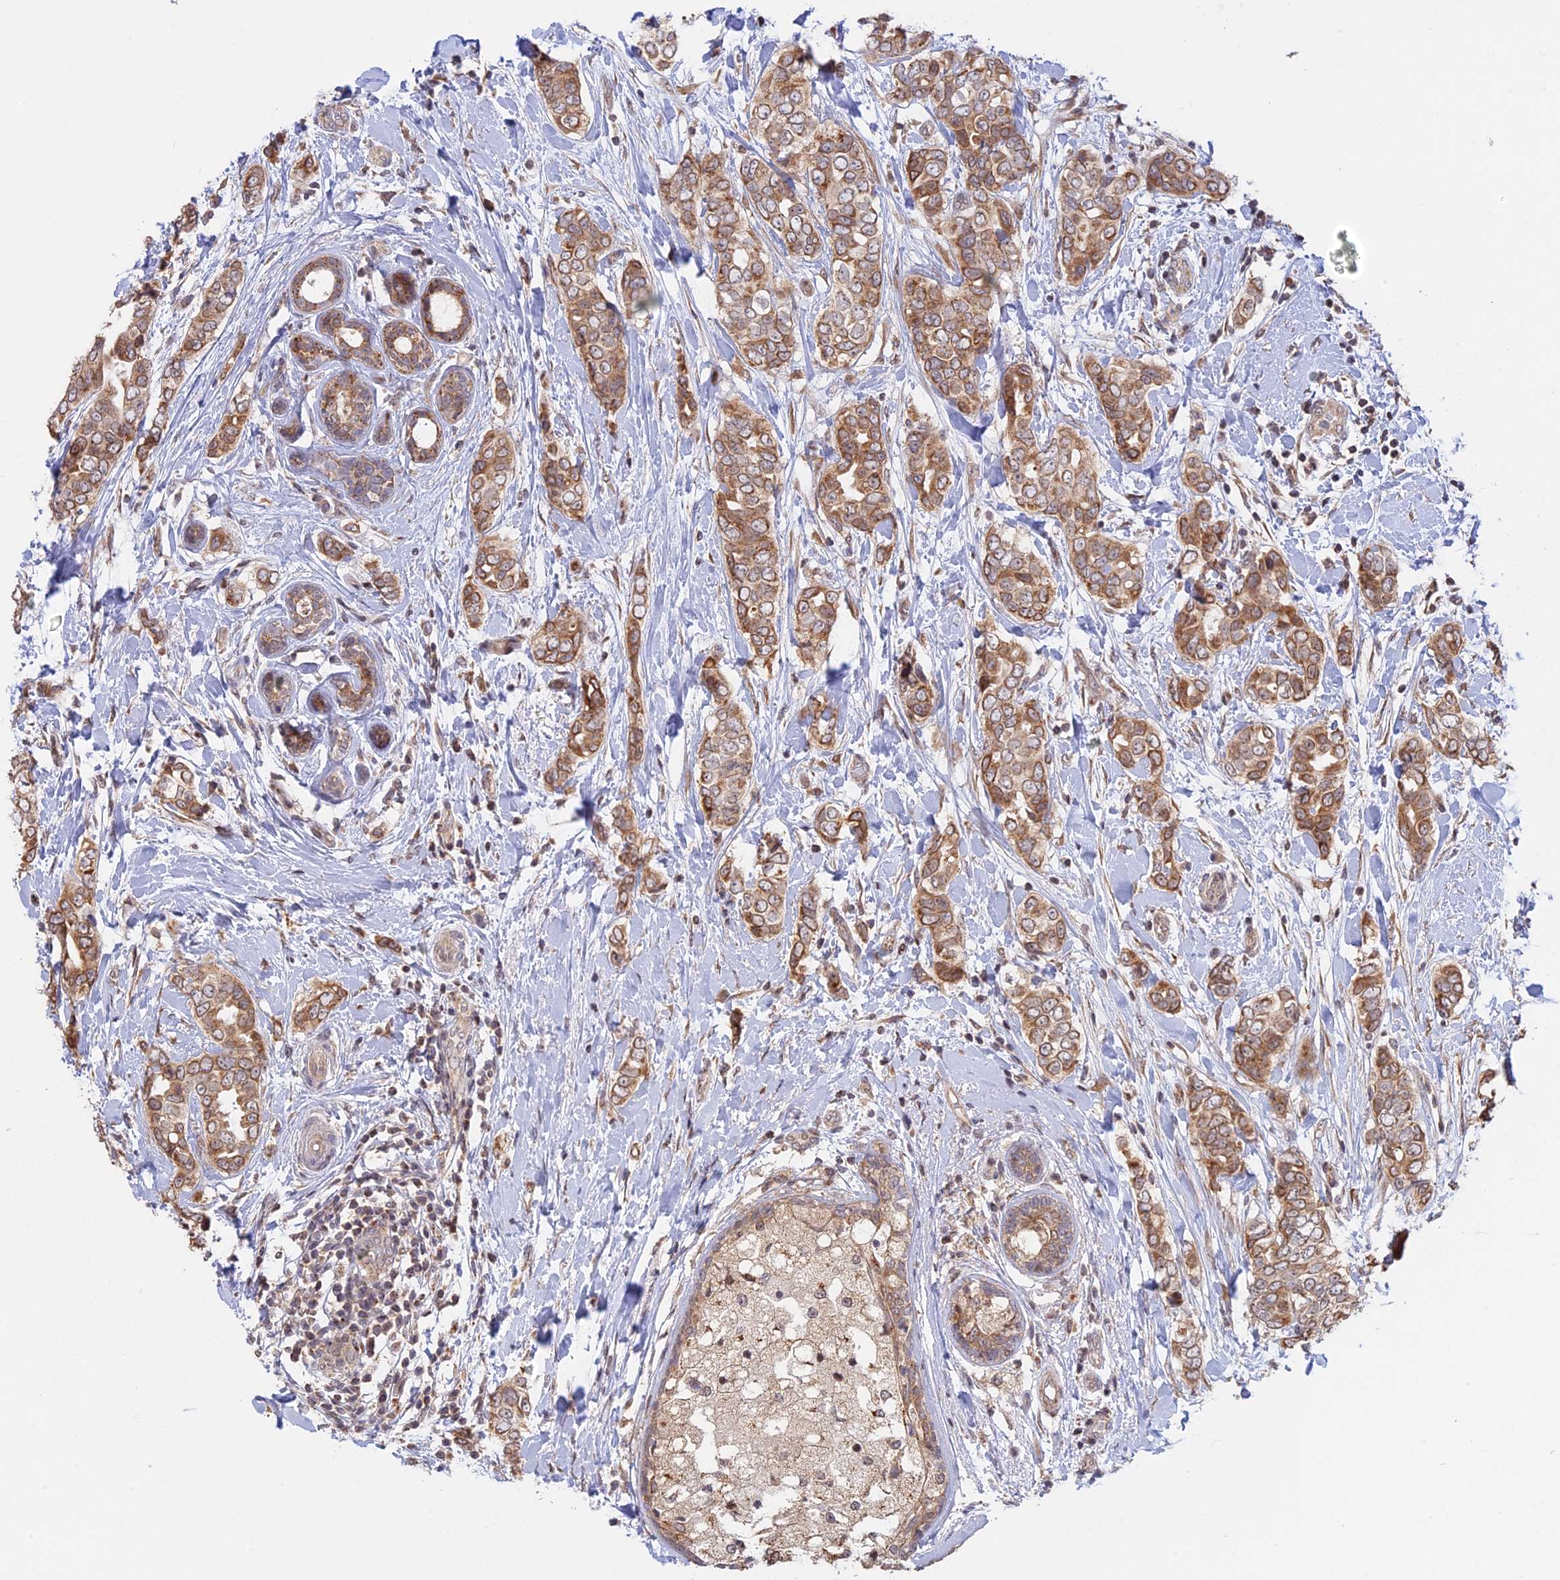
{"staining": {"intensity": "moderate", "quantity": ">75%", "location": "cytoplasmic/membranous"}, "tissue": "breast cancer", "cell_type": "Tumor cells", "image_type": "cancer", "snomed": [{"axis": "morphology", "description": "Lobular carcinoma"}, {"axis": "topography", "description": "Breast"}], "caption": "Tumor cells demonstrate moderate cytoplasmic/membranous staining in about >75% of cells in breast cancer.", "gene": "GSKIP", "patient": {"sex": "female", "age": 51}}